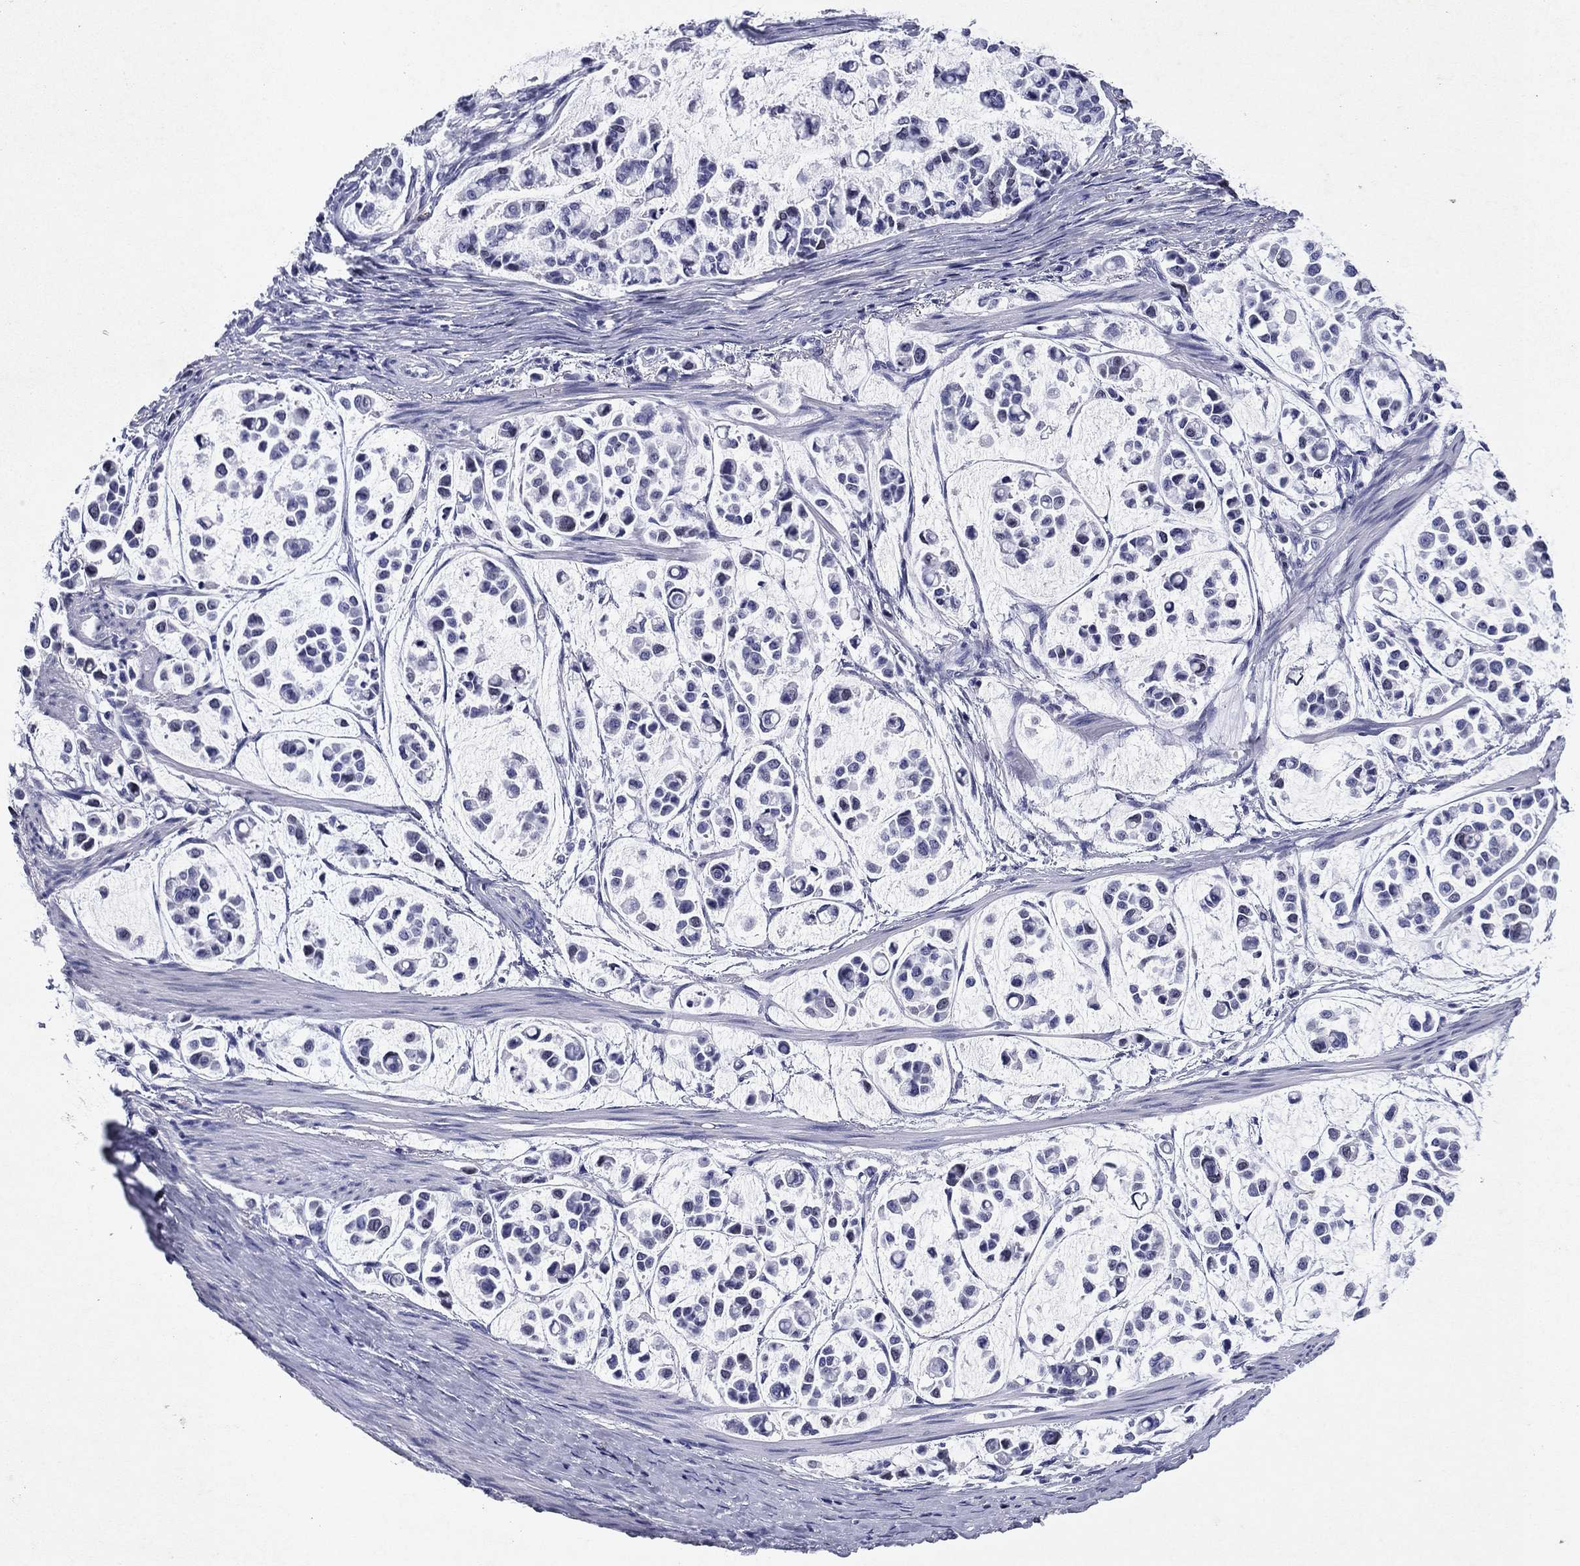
{"staining": {"intensity": "negative", "quantity": "none", "location": "none"}, "tissue": "stomach cancer", "cell_type": "Tumor cells", "image_type": "cancer", "snomed": [{"axis": "morphology", "description": "Adenocarcinoma, NOS"}, {"axis": "topography", "description": "Stomach"}], "caption": "Immunohistochemical staining of human adenocarcinoma (stomach) shows no significant expression in tumor cells.", "gene": "GZMK", "patient": {"sex": "male", "age": 82}}